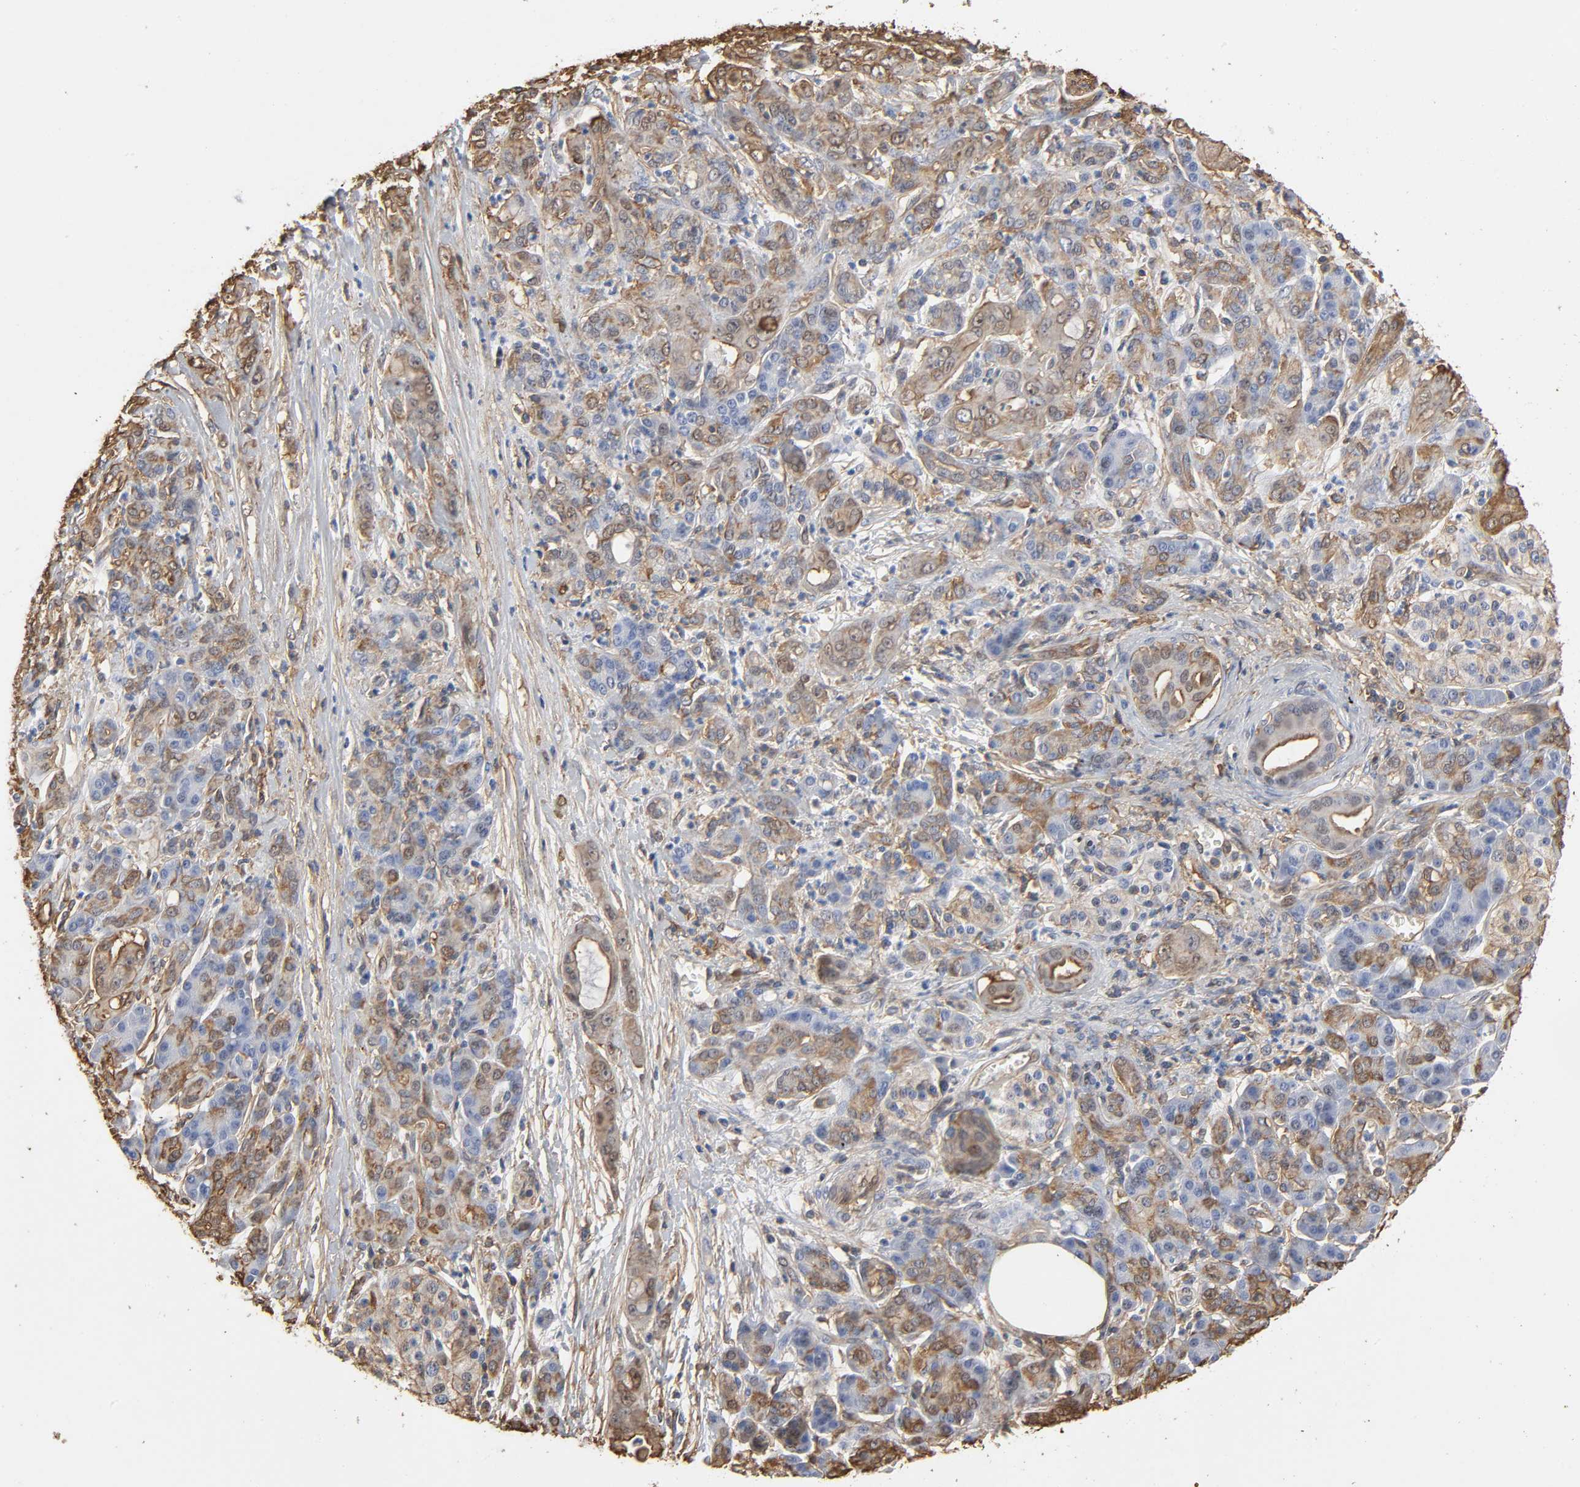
{"staining": {"intensity": "moderate", "quantity": ">75%", "location": "cytoplasmic/membranous"}, "tissue": "pancreatic cancer", "cell_type": "Tumor cells", "image_type": "cancer", "snomed": [{"axis": "morphology", "description": "Adenocarcinoma, NOS"}, {"axis": "topography", "description": "Pancreas"}], "caption": "This histopathology image displays immunohistochemistry staining of adenocarcinoma (pancreatic), with medium moderate cytoplasmic/membranous staining in approximately >75% of tumor cells.", "gene": "ANXA2", "patient": {"sex": "male", "age": 59}}